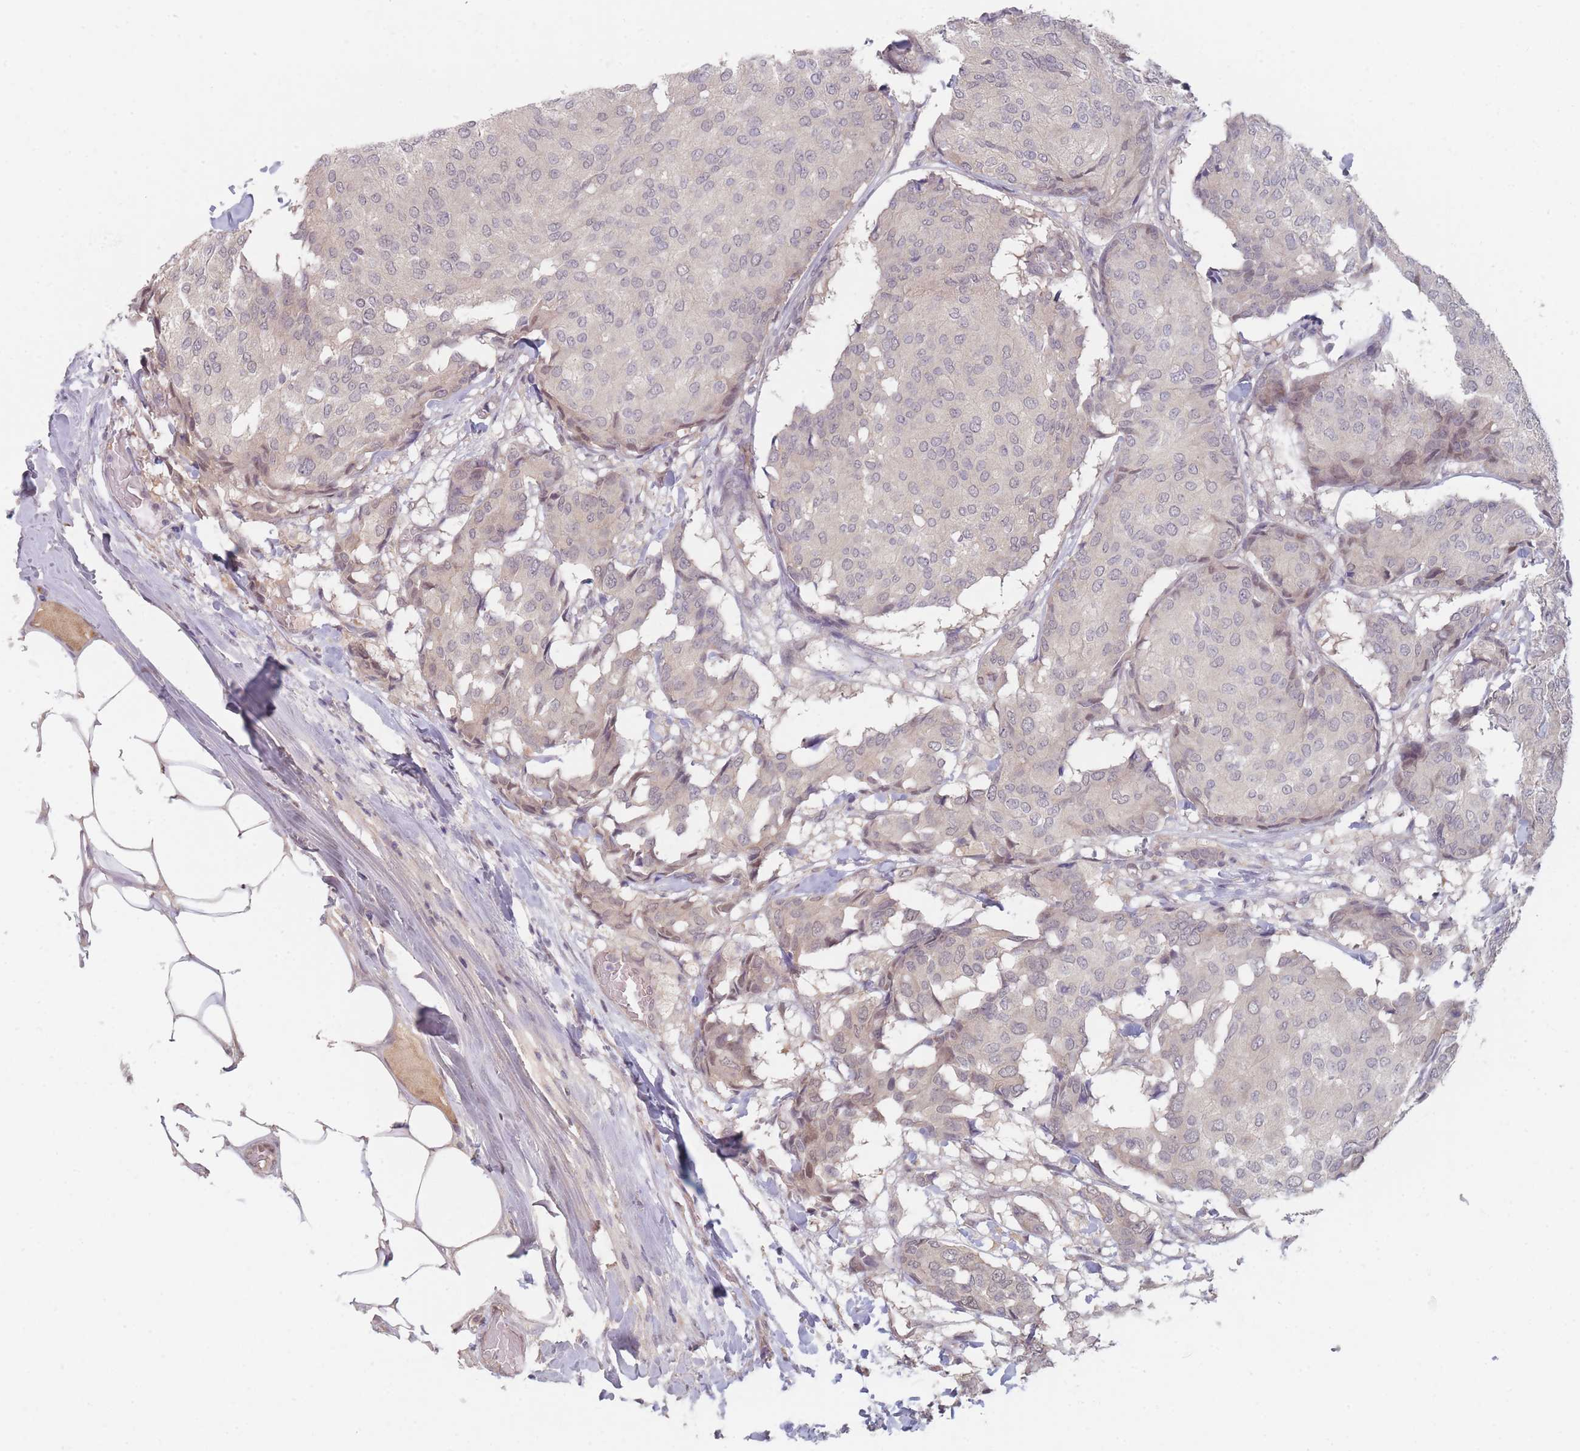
{"staining": {"intensity": "negative", "quantity": "none", "location": "none"}, "tissue": "breast cancer", "cell_type": "Tumor cells", "image_type": "cancer", "snomed": [{"axis": "morphology", "description": "Duct carcinoma"}, {"axis": "topography", "description": "Breast"}], "caption": "High power microscopy image of an immunohistochemistry image of invasive ductal carcinoma (breast), revealing no significant staining in tumor cells.", "gene": "ANKRD10", "patient": {"sex": "female", "age": 75}}